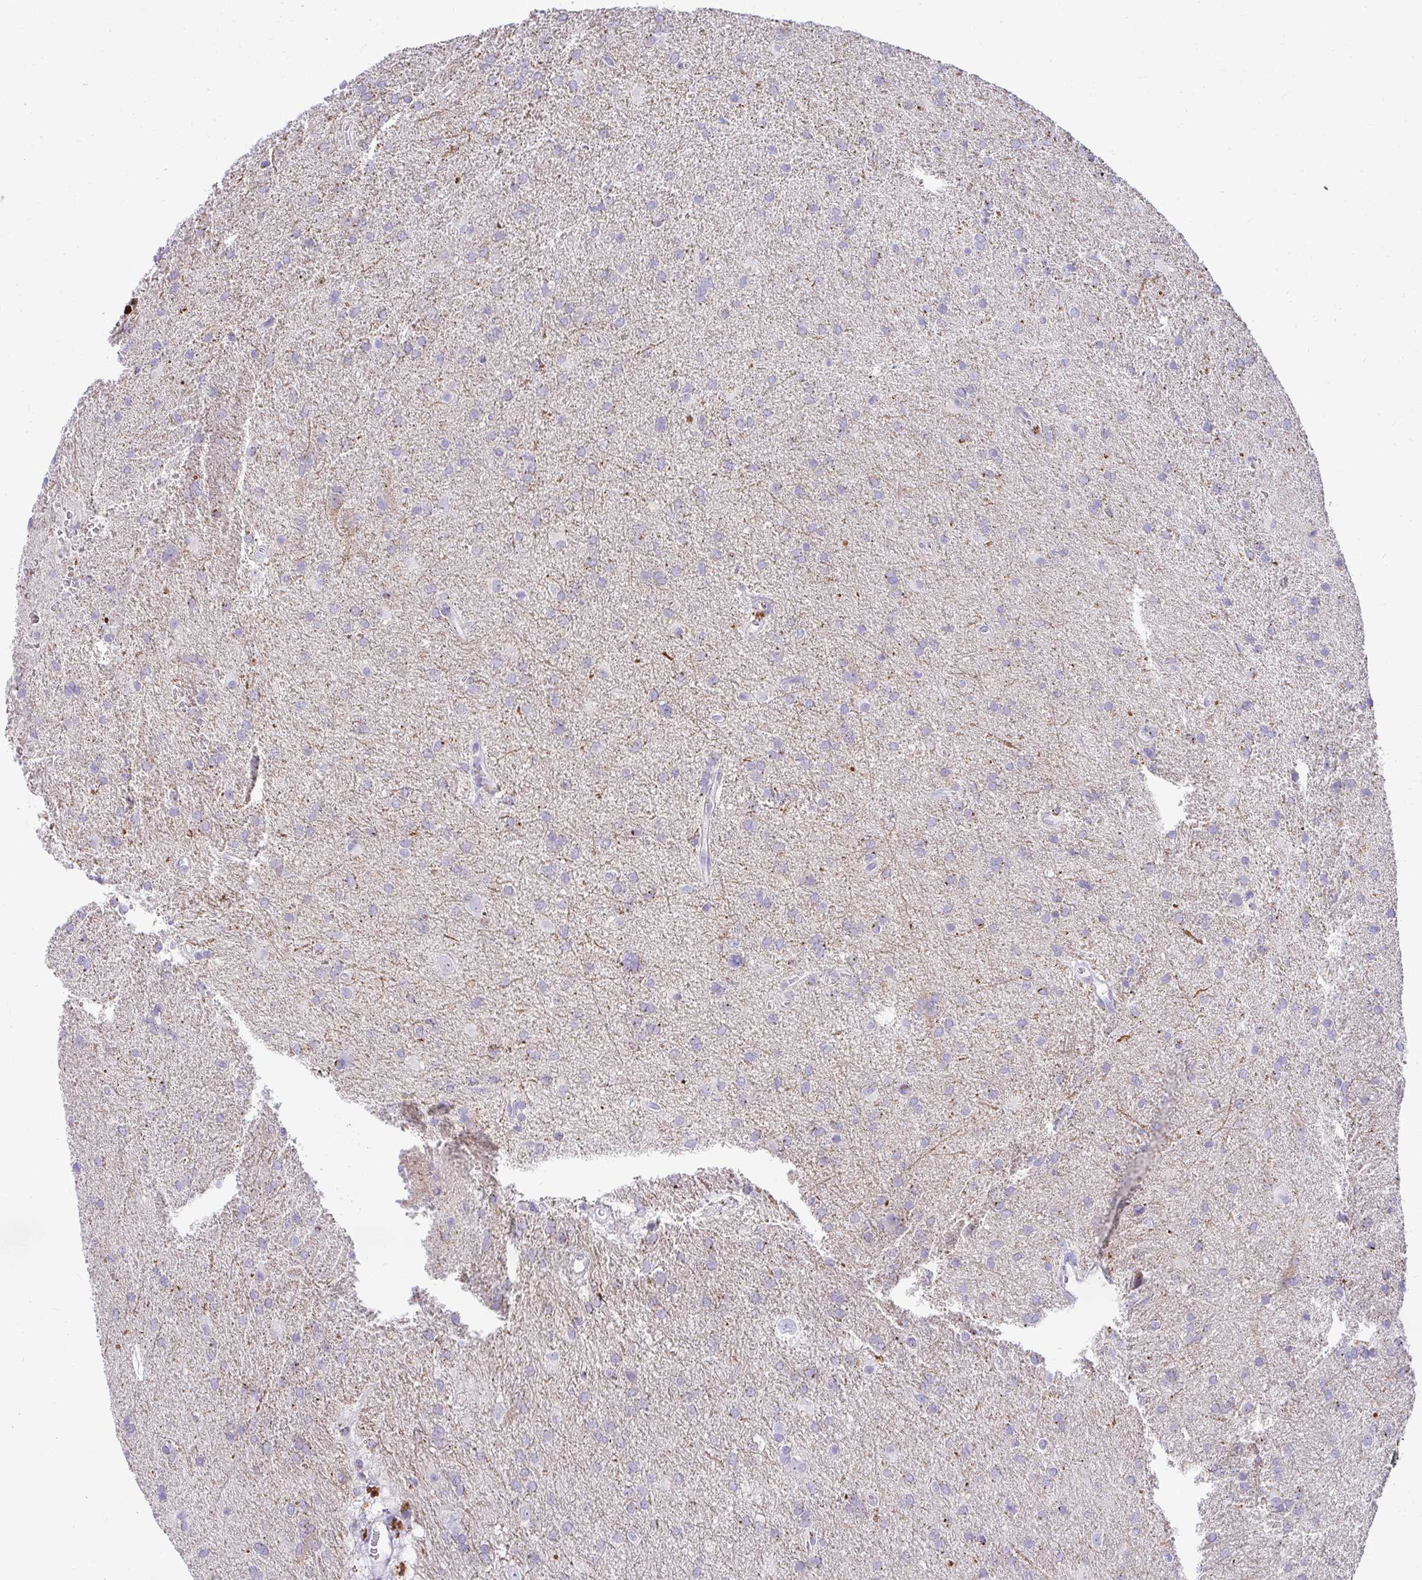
{"staining": {"intensity": "negative", "quantity": "none", "location": "none"}, "tissue": "glioma", "cell_type": "Tumor cells", "image_type": "cancer", "snomed": [{"axis": "morphology", "description": "Glioma, malignant, Low grade"}, {"axis": "topography", "description": "Brain"}], "caption": "IHC photomicrograph of malignant glioma (low-grade) stained for a protein (brown), which exhibits no expression in tumor cells.", "gene": "VPS4B", "patient": {"sex": "male", "age": 66}}